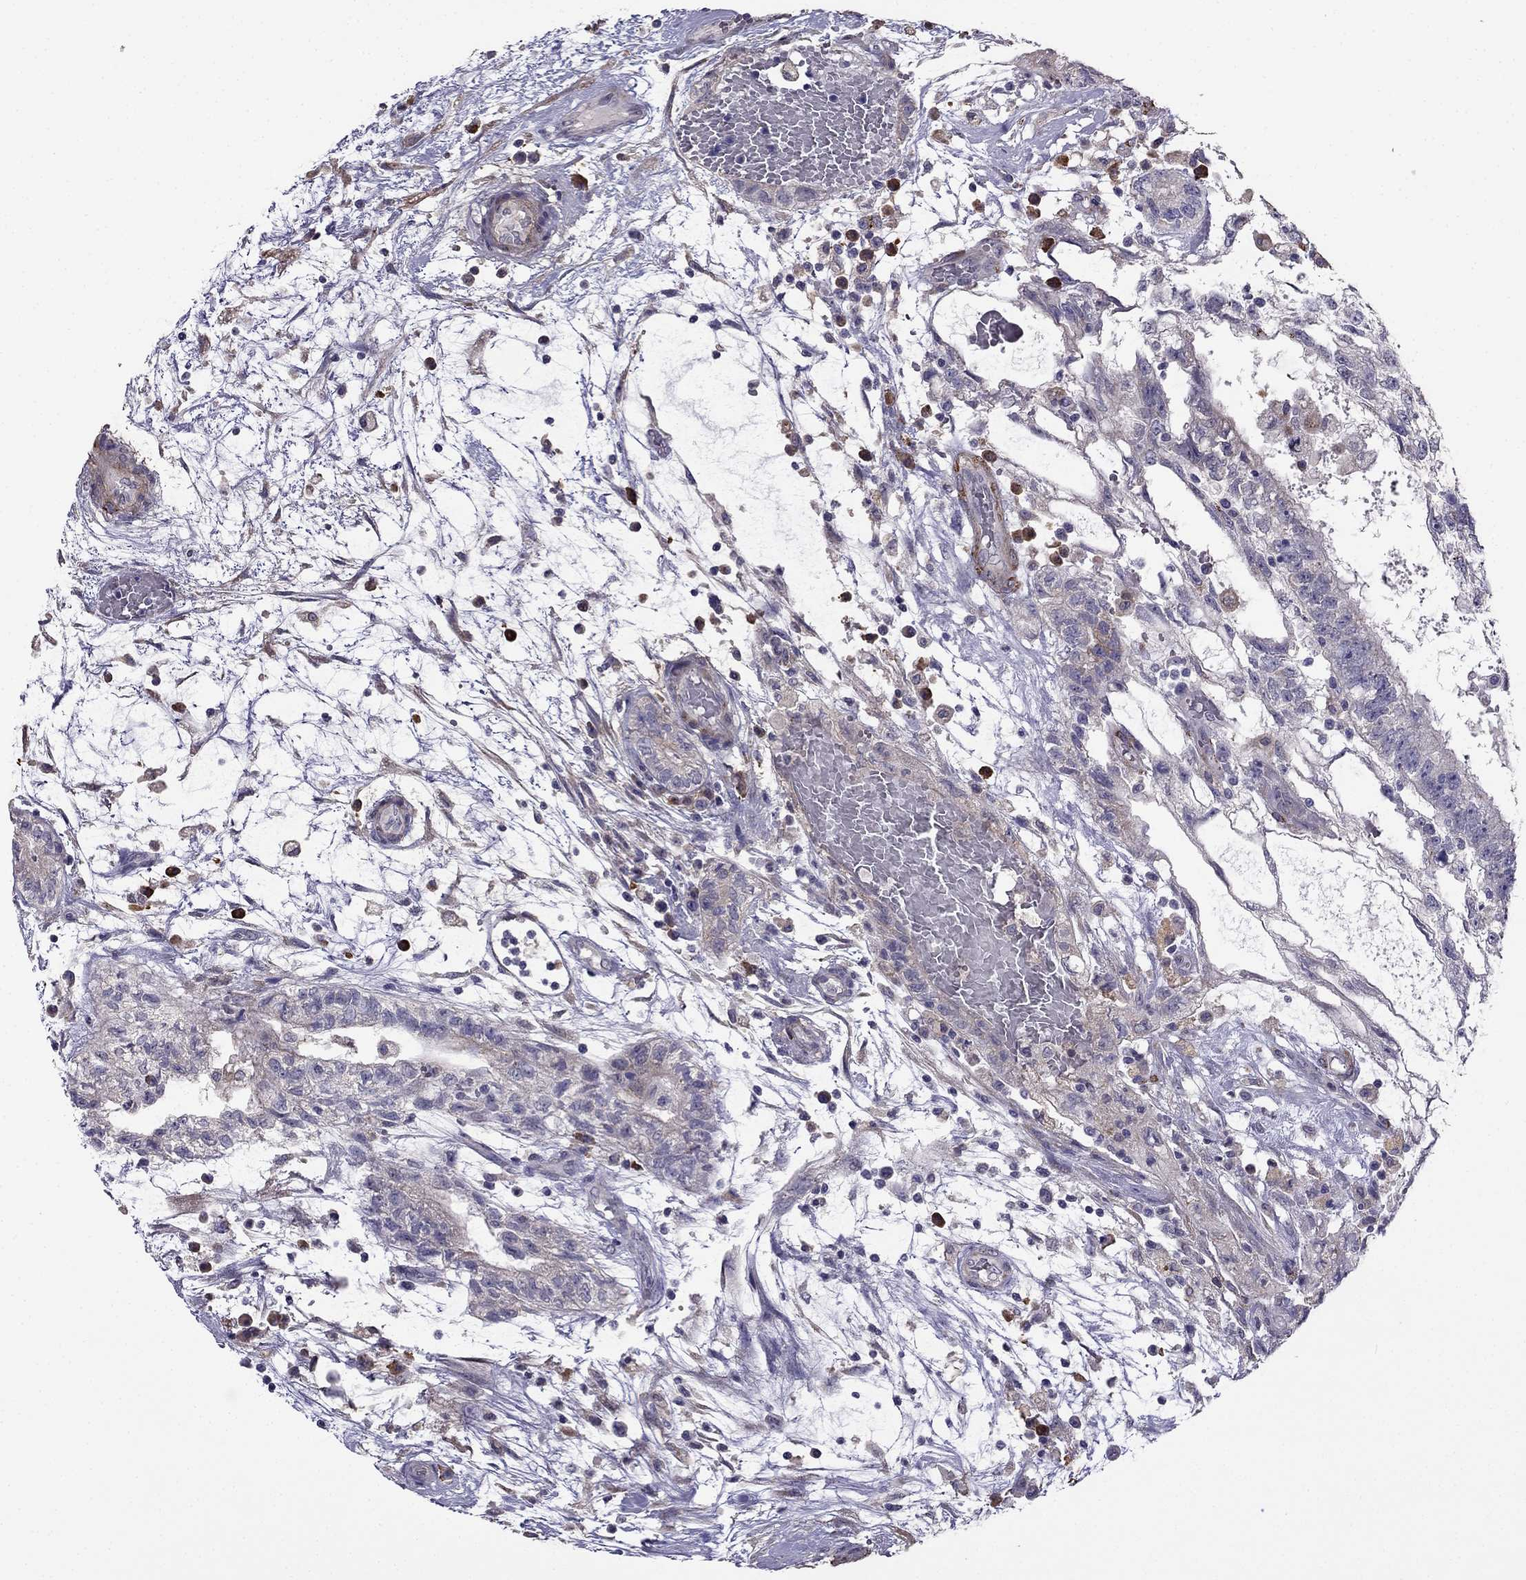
{"staining": {"intensity": "negative", "quantity": "none", "location": "none"}, "tissue": "testis cancer", "cell_type": "Tumor cells", "image_type": "cancer", "snomed": [{"axis": "morphology", "description": "Normal tissue, NOS"}, {"axis": "morphology", "description": "Carcinoma, Embryonal, NOS"}, {"axis": "topography", "description": "Testis"}, {"axis": "topography", "description": "Epididymis"}], "caption": "High power microscopy photomicrograph of an IHC micrograph of testis cancer, revealing no significant staining in tumor cells. (Stains: DAB immunohistochemistry with hematoxylin counter stain, Microscopy: brightfield microscopy at high magnification).", "gene": "CDH9", "patient": {"sex": "male", "age": 32}}